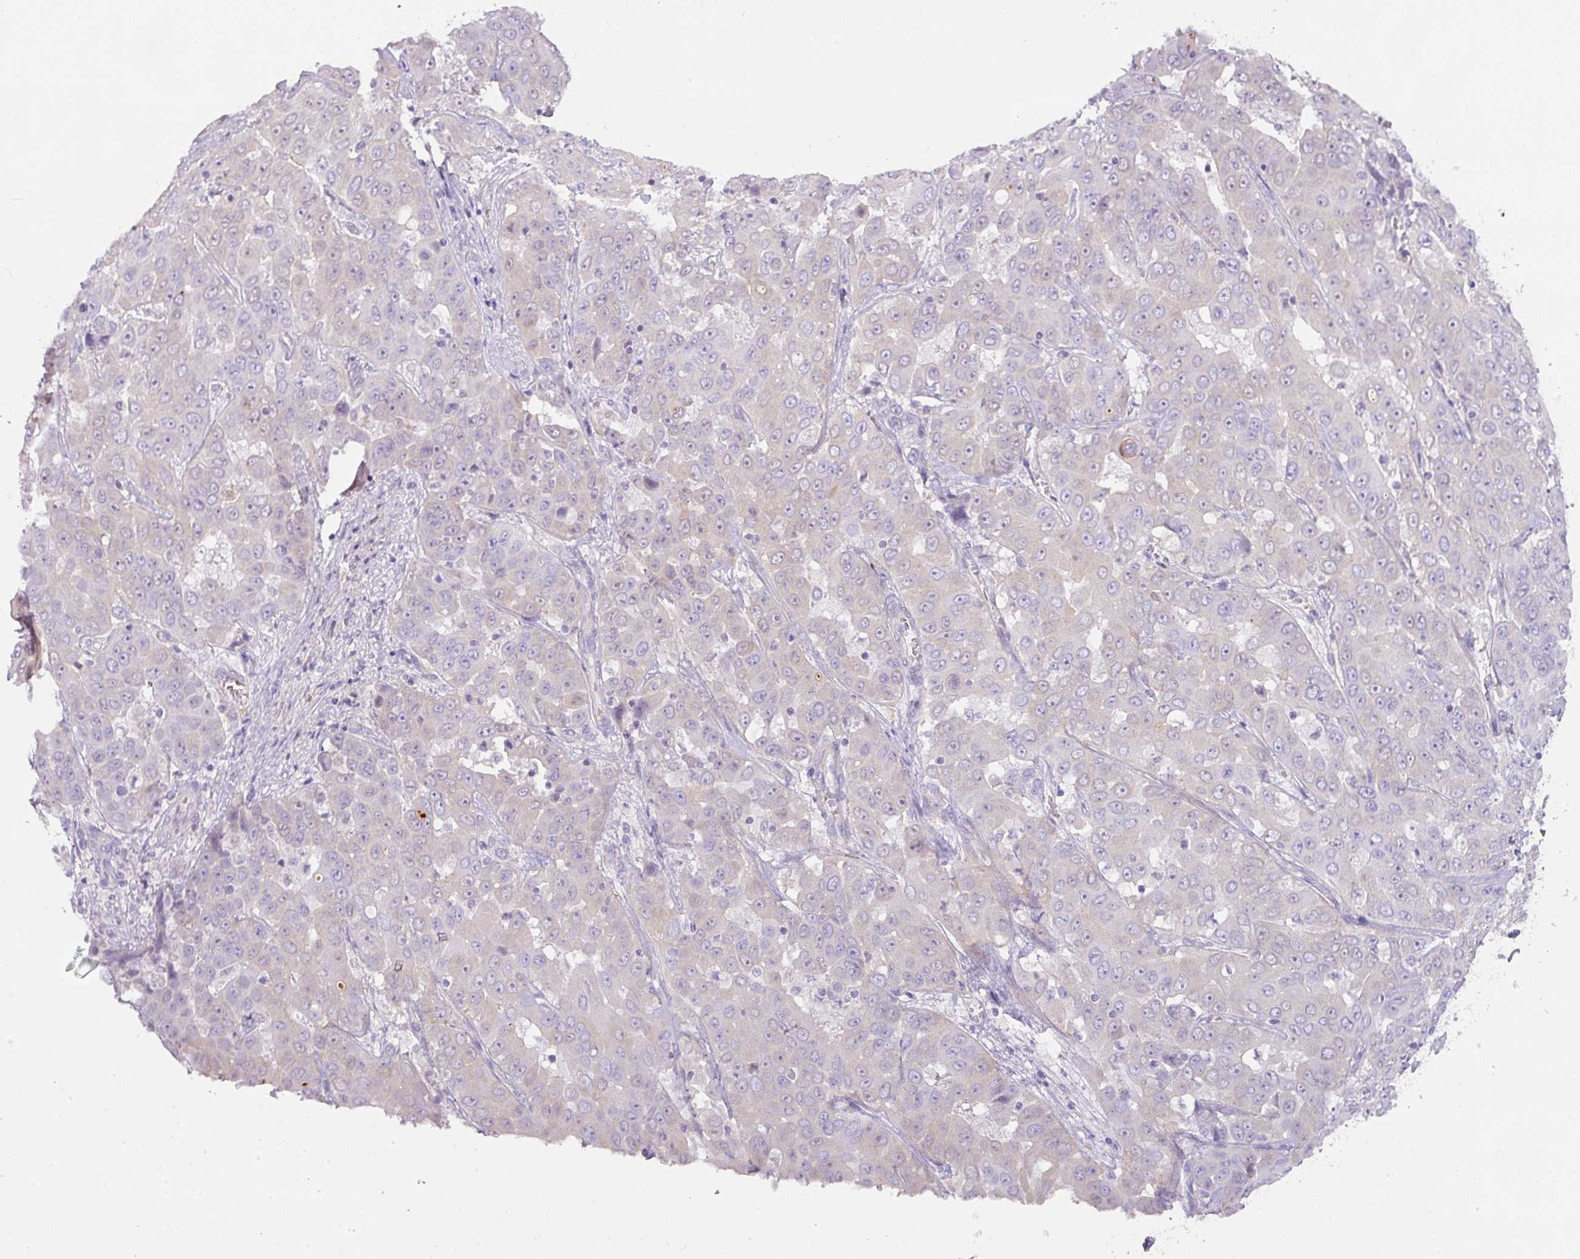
{"staining": {"intensity": "weak", "quantity": "<25%", "location": "cytoplasmic/membranous"}, "tissue": "liver cancer", "cell_type": "Tumor cells", "image_type": "cancer", "snomed": [{"axis": "morphology", "description": "Cholangiocarcinoma"}, {"axis": "topography", "description": "Liver"}], "caption": "An immunohistochemistry (IHC) micrograph of liver cholangiocarcinoma is shown. There is no staining in tumor cells of liver cholangiocarcinoma.", "gene": "OR52N1", "patient": {"sex": "female", "age": 52}}